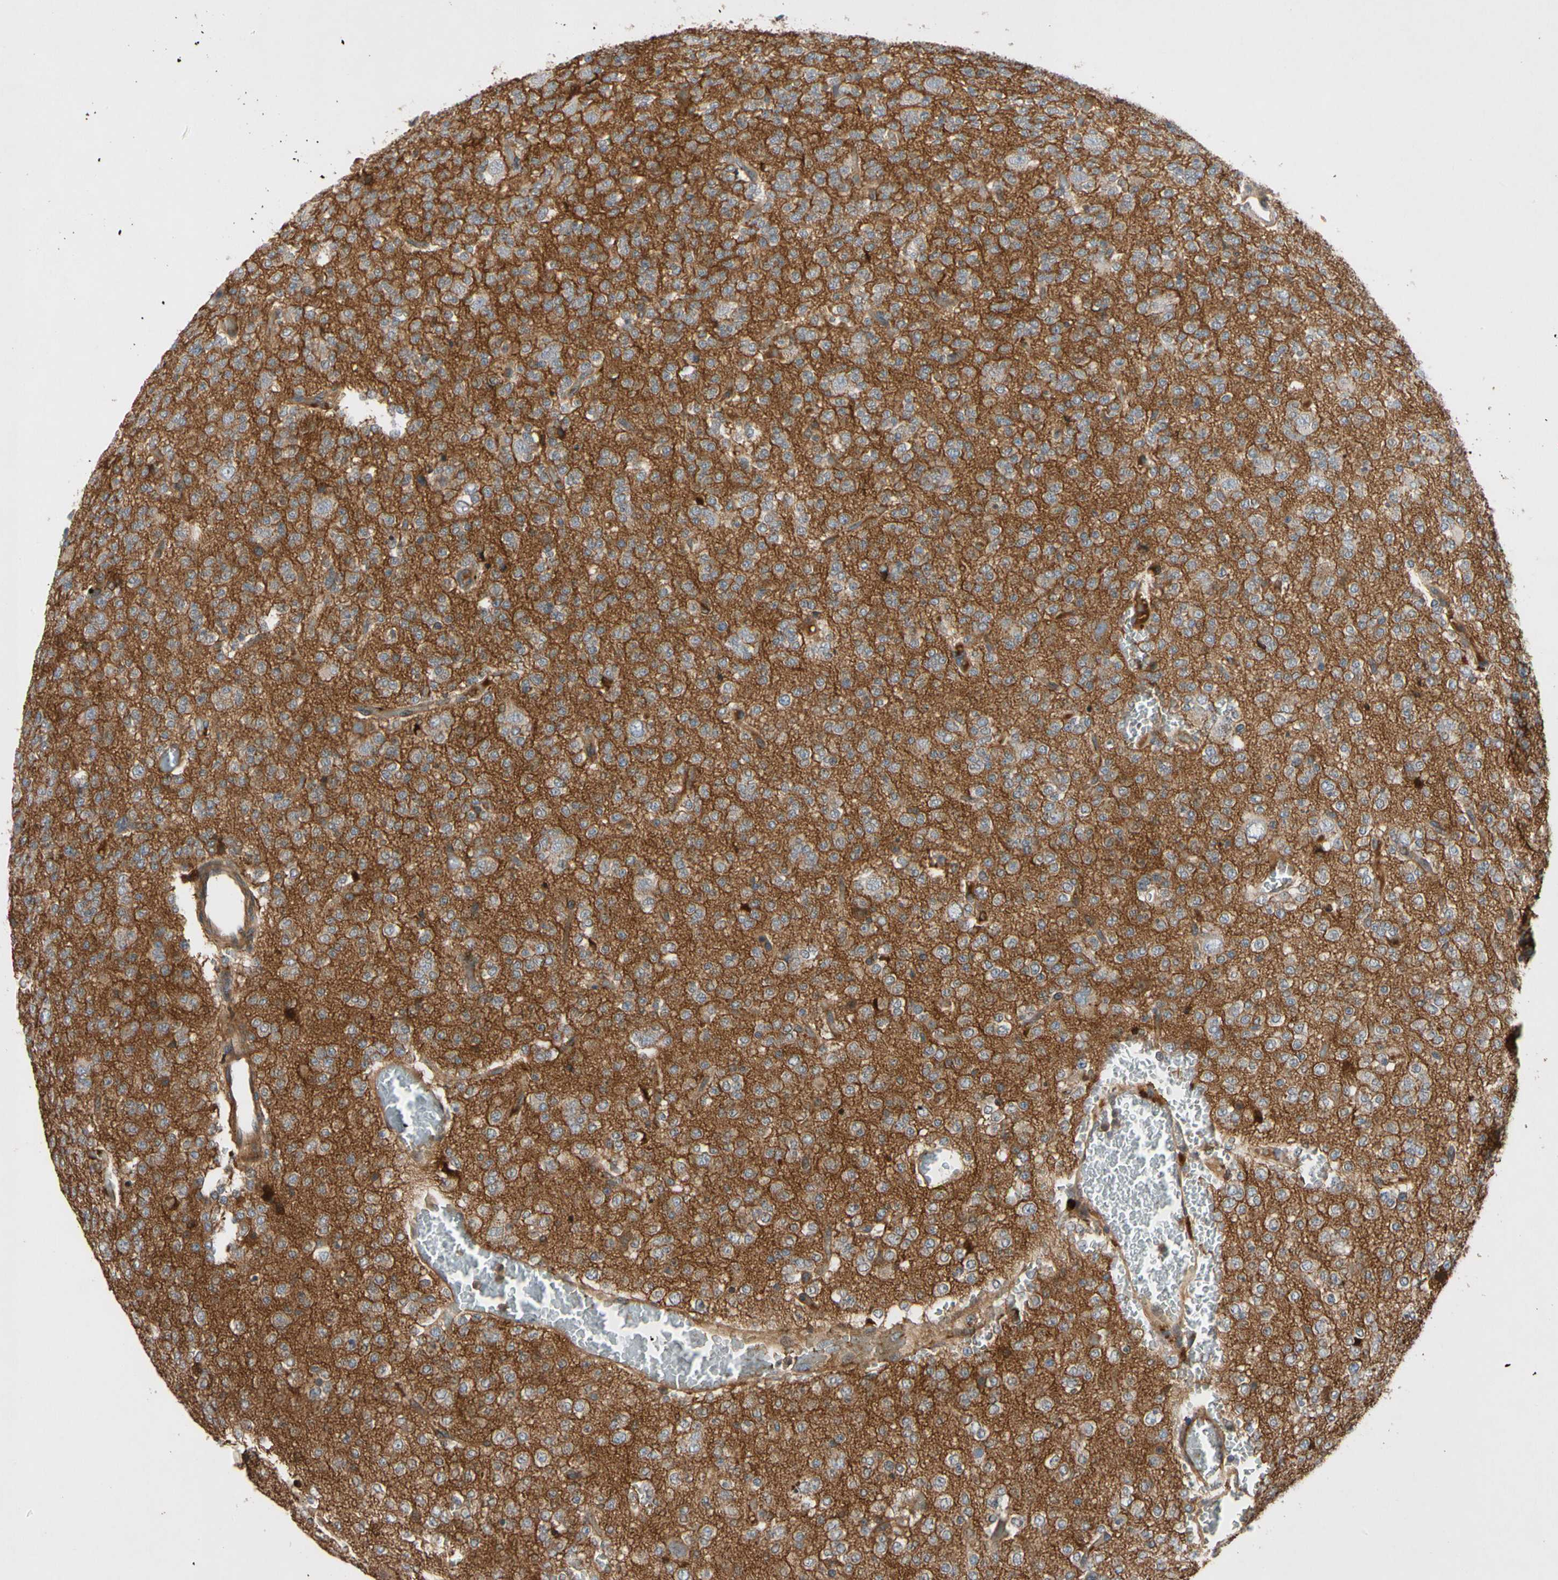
{"staining": {"intensity": "negative", "quantity": "none", "location": "none"}, "tissue": "glioma", "cell_type": "Tumor cells", "image_type": "cancer", "snomed": [{"axis": "morphology", "description": "Glioma, malignant, Low grade"}, {"axis": "topography", "description": "Brain"}], "caption": "IHC photomicrograph of malignant glioma (low-grade) stained for a protein (brown), which displays no staining in tumor cells.", "gene": "CRTAC1", "patient": {"sex": "male", "age": 38}}